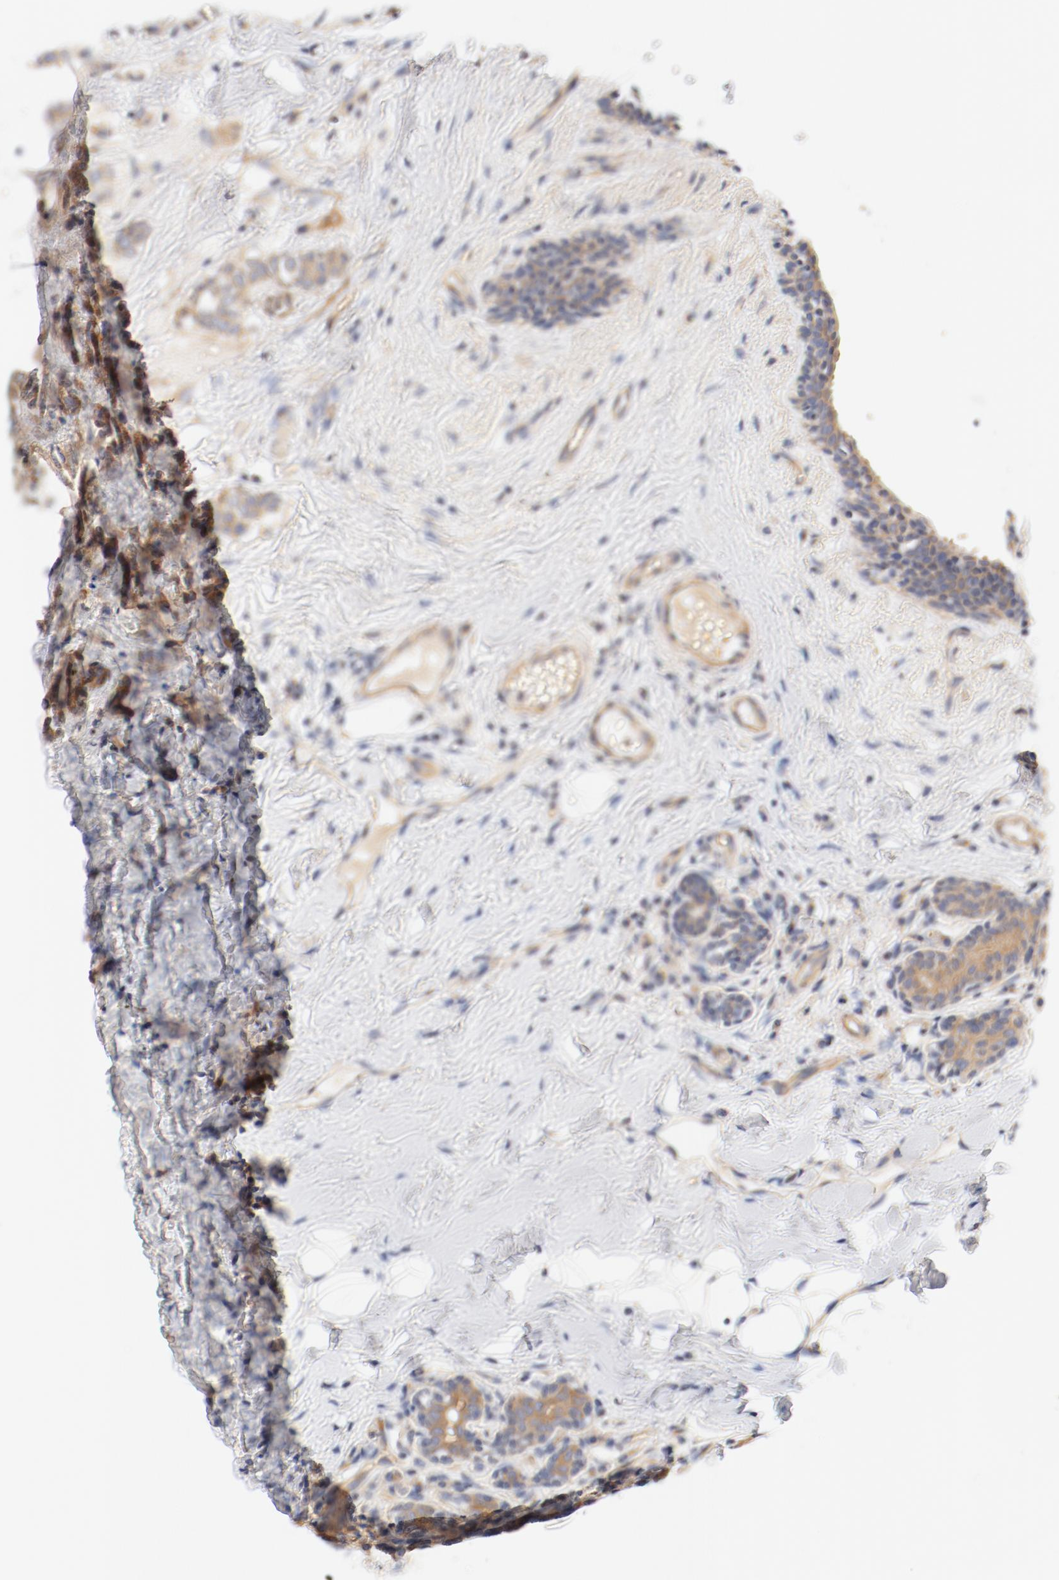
{"staining": {"intensity": "moderate", "quantity": ">75%", "location": "cytoplasmic/membranous"}, "tissue": "breast cancer", "cell_type": "Tumor cells", "image_type": "cancer", "snomed": [{"axis": "morphology", "description": "Normal tissue, NOS"}, {"axis": "morphology", "description": "Lobular carcinoma"}, {"axis": "topography", "description": "Breast"}], "caption": "Immunohistochemistry (IHC) of breast cancer (lobular carcinoma) shows medium levels of moderate cytoplasmic/membranous positivity in approximately >75% of tumor cells. The staining is performed using DAB brown chromogen to label protein expression. The nuclei are counter-stained blue using hematoxylin.", "gene": "DYNC1H1", "patient": {"sex": "female", "age": 47}}